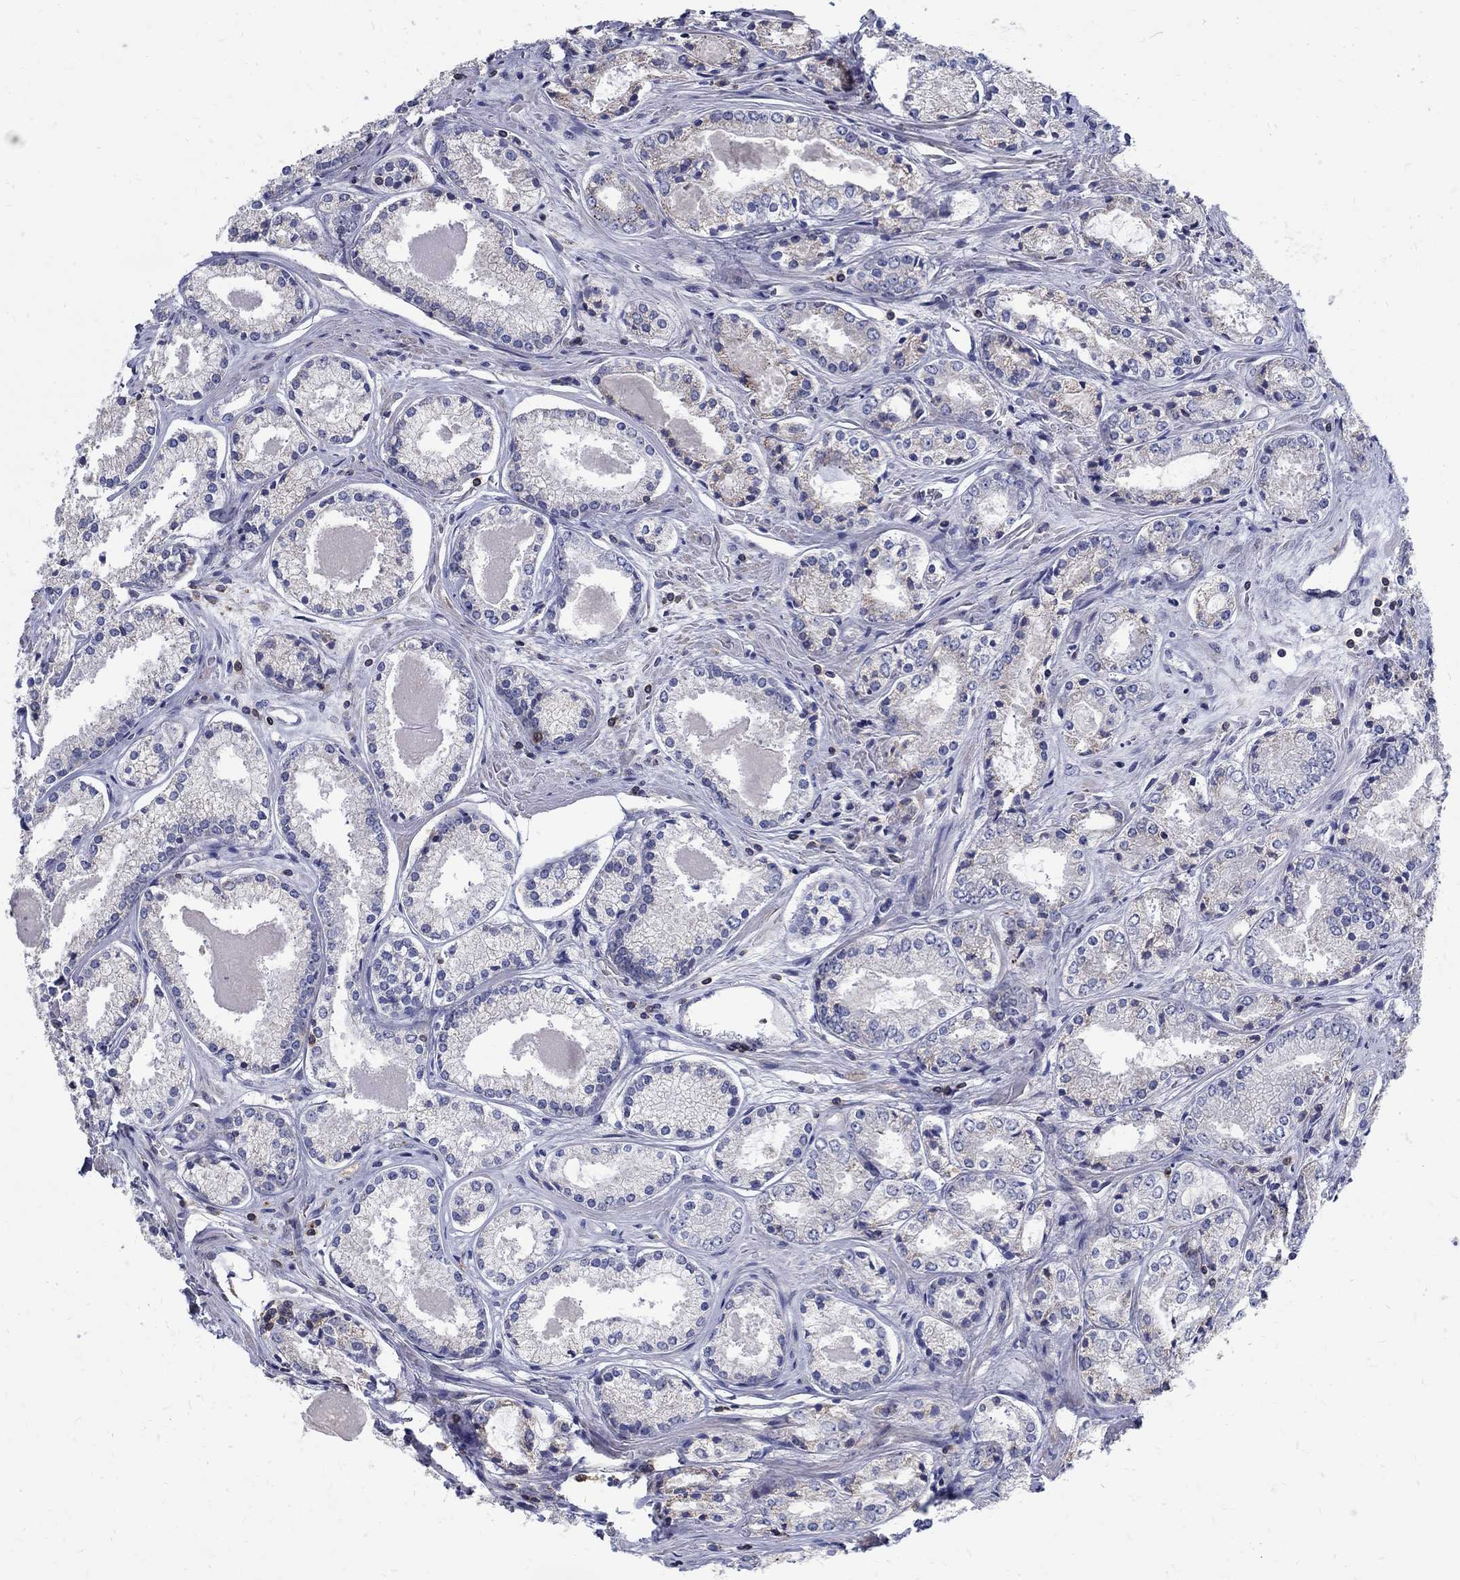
{"staining": {"intensity": "negative", "quantity": "none", "location": "none"}, "tissue": "prostate cancer", "cell_type": "Tumor cells", "image_type": "cancer", "snomed": [{"axis": "morphology", "description": "Adenocarcinoma, NOS"}, {"axis": "topography", "description": "Prostate"}], "caption": "Immunohistochemistry (IHC) histopathology image of neoplastic tissue: prostate cancer stained with DAB (3,3'-diaminobenzidine) displays no significant protein staining in tumor cells.", "gene": "AGAP2", "patient": {"sex": "male", "age": 72}}